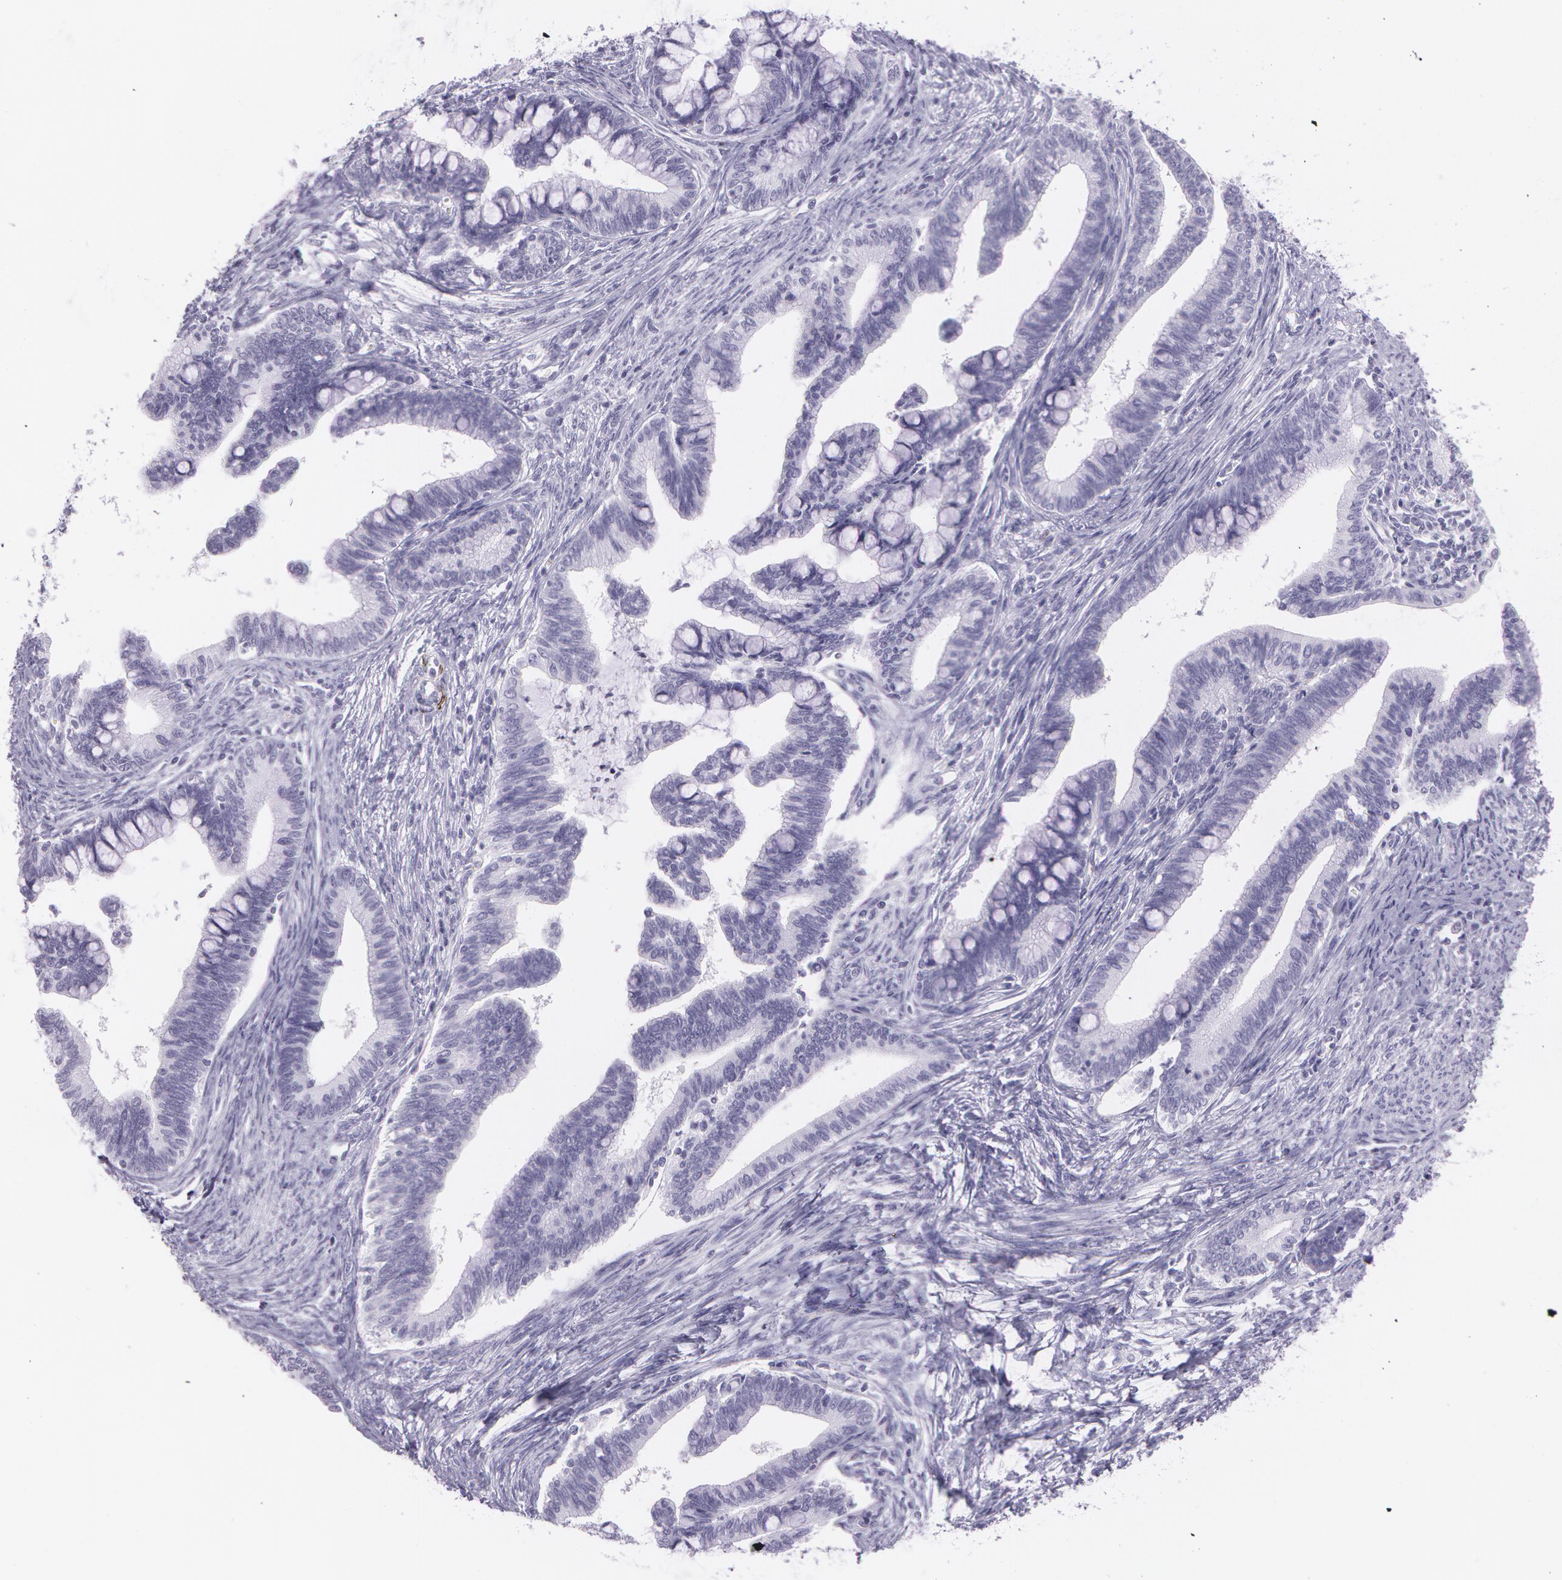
{"staining": {"intensity": "negative", "quantity": "none", "location": "none"}, "tissue": "cervical cancer", "cell_type": "Tumor cells", "image_type": "cancer", "snomed": [{"axis": "morphology", "description": "Adenocarcinoma, NOS"}, {"axis": "topography", "description": "Cervix"}], "caption": "A photomicrograph of human cervical adenocarcinoma is negative for staining in tumor cells. The staining is performed using DAB (3,3'-diaminobenzidine) brown chromogen with nuclei counter-stained in using hematoxylin.", "gene": "SNCG", "patient": {"sex": "female", "age": 36}}